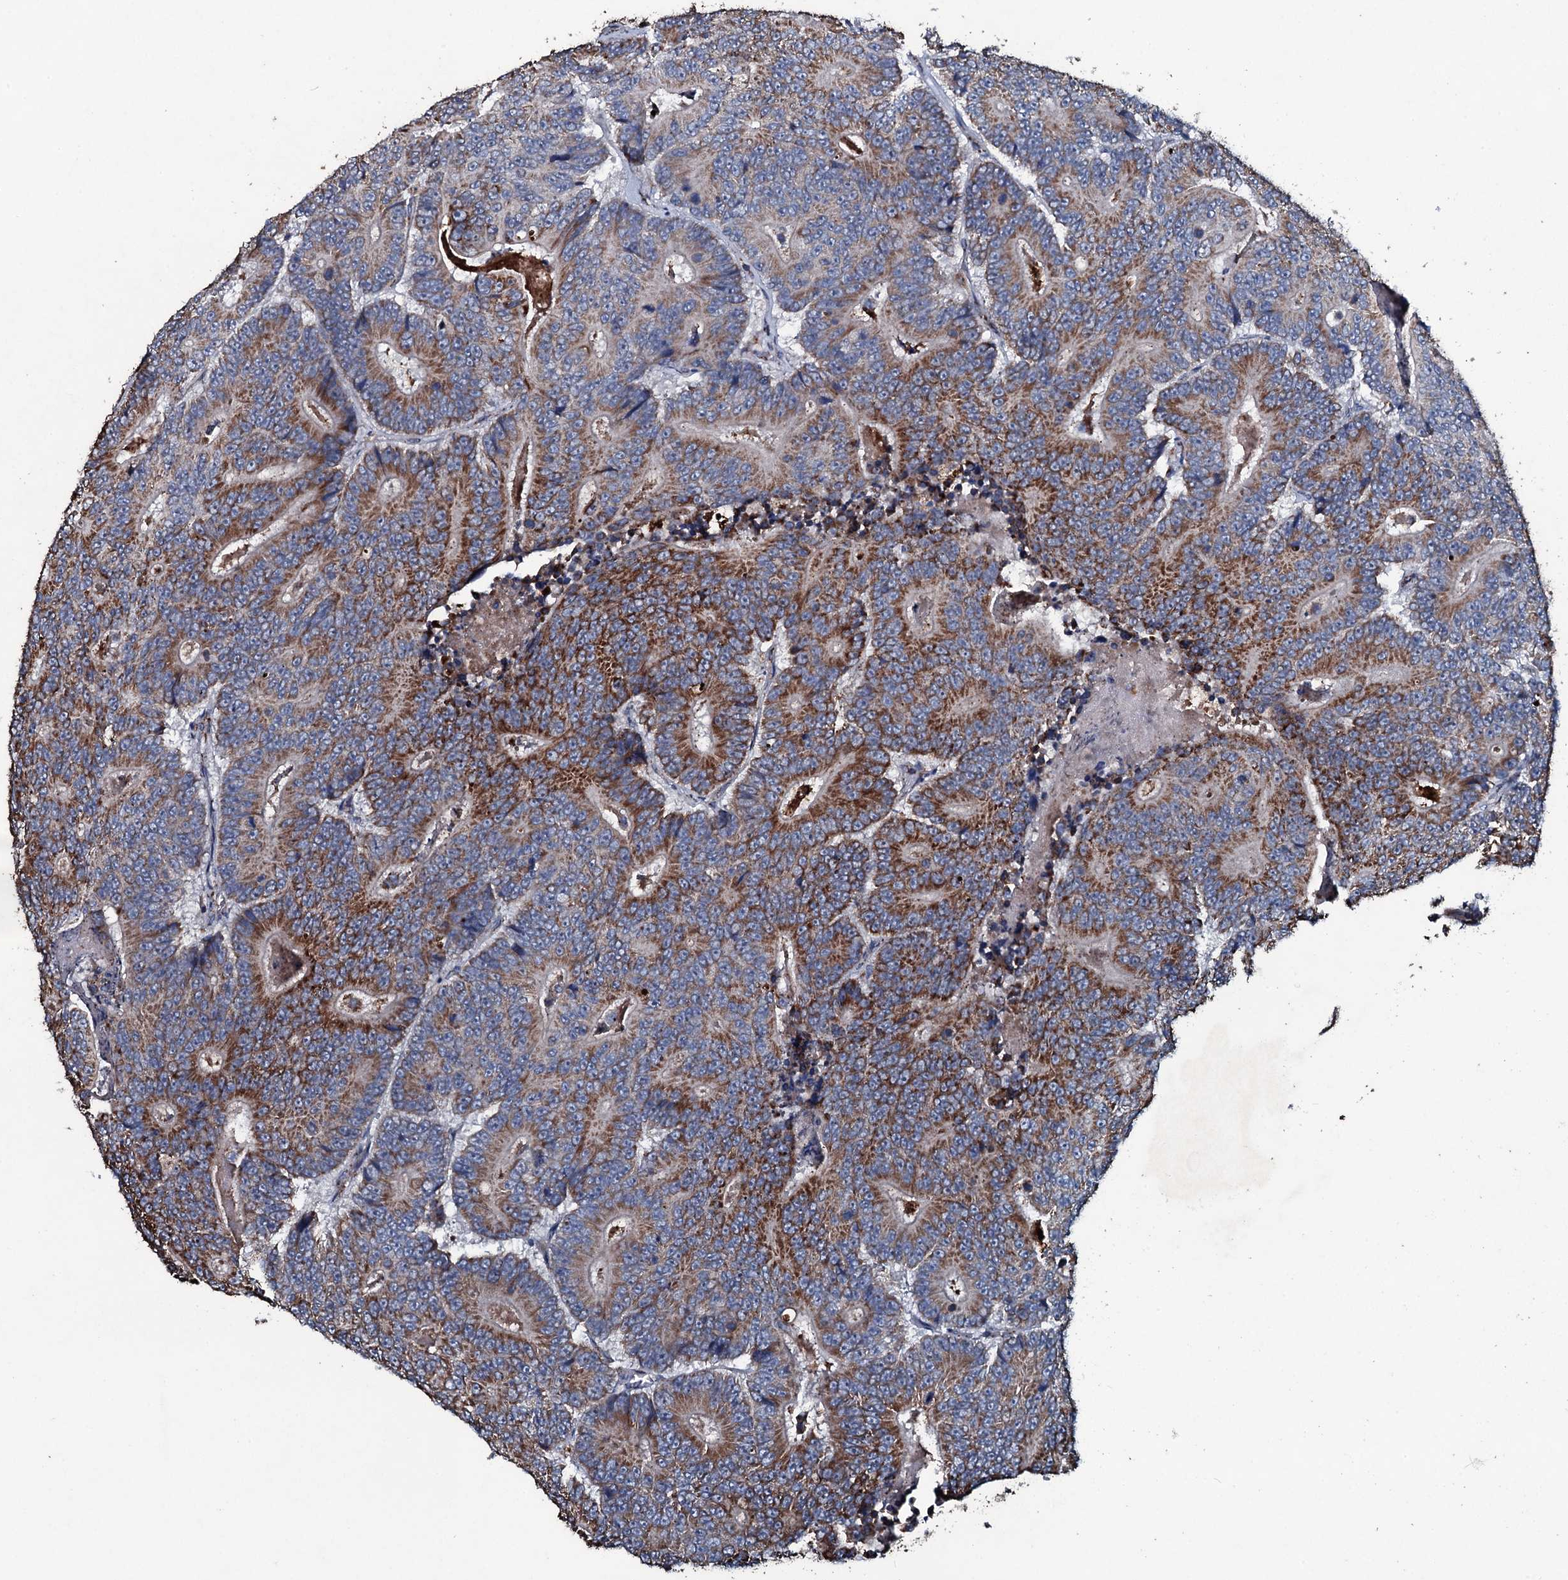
{"staining": {"intensity": "strong", "quantity": ">75%", "location": "cytoplasmic/membranous"}, "tissue": "colorectal cancer", "cell_type": "Tumor cells", "image_type": "cancer", "snomed": [{"axis": "morphology", "description": "Adenocarcinoma, NOS"}, {"axis": "topography", "description": "Colon"}], "caption": "IHC of colorectal cancer (adenocarcinoma) reveals high levels of strong cytoplasmic/membranous expression in about >75% of tumor cells. Using DAB (3,3'-diaminobenzidine) (brown) and hematoxylin (blue) stains, captured at high magnification using brightfield microscopy.", "gene": "DYNC2I2", "patient": {"sex": "male", "age": 83}}